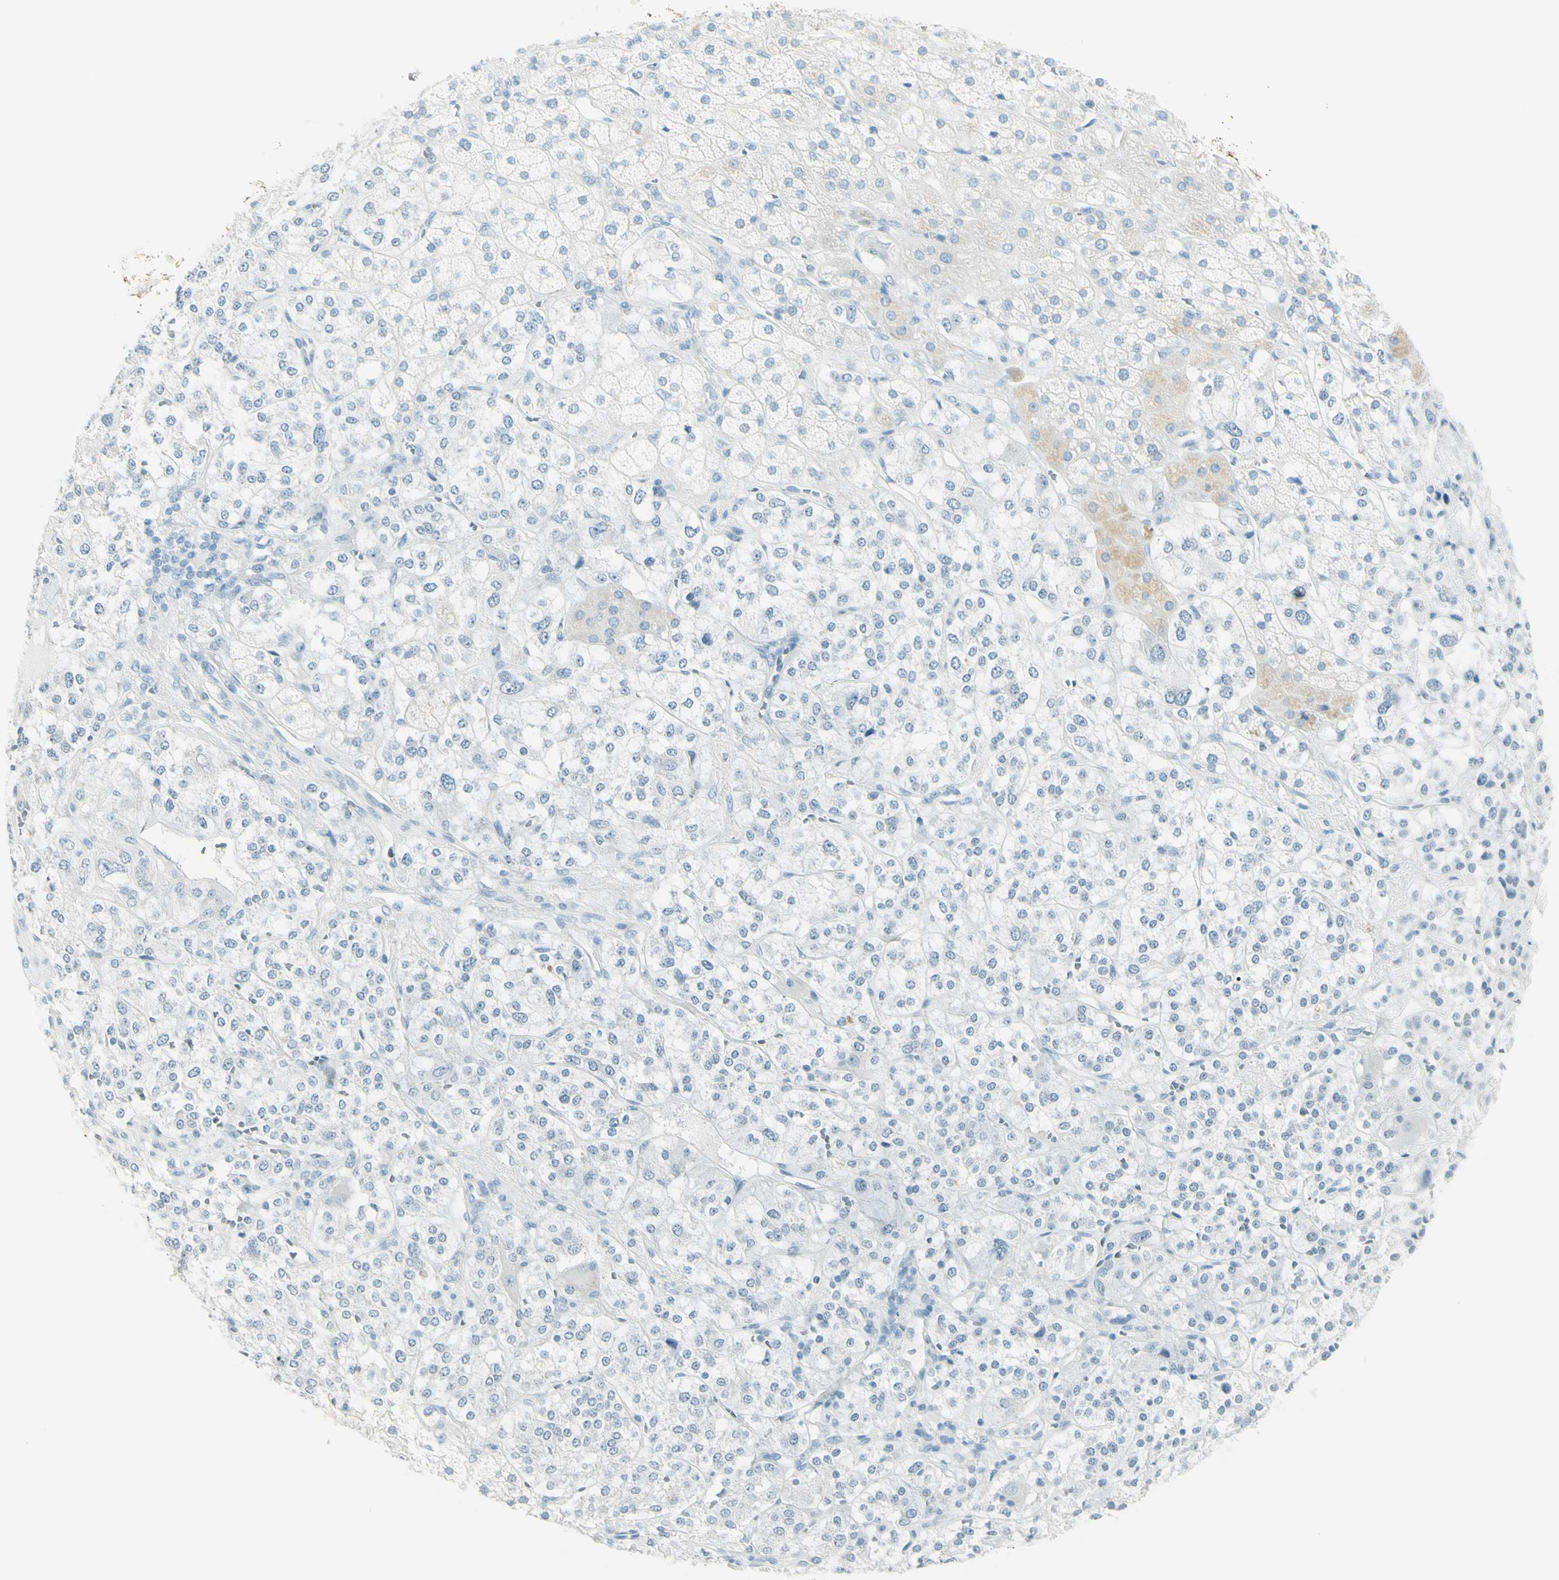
{"staining": {"intensity": "weak", "quantity": "25%-75%", "location": "cytoplasmic/membranous"}, "tissue": "adrenal gland", "cell_type": "Glandular cells", "image_type": "normal", "snomed": [{"axis": "morphology", "description": "Normal tissue, NOS"}, {"axis": "topography", "description": "Adrenal gland"}], "caption": "The micrograph displays immunohistochemical staining of normal adrenal gland. There is weak cytoplasmic/membranous staining is appreciated in approximately 25%-75% of glandular cells.", "gene": "TMEM132D", "patient": {"sex": "male", "age": 56}}